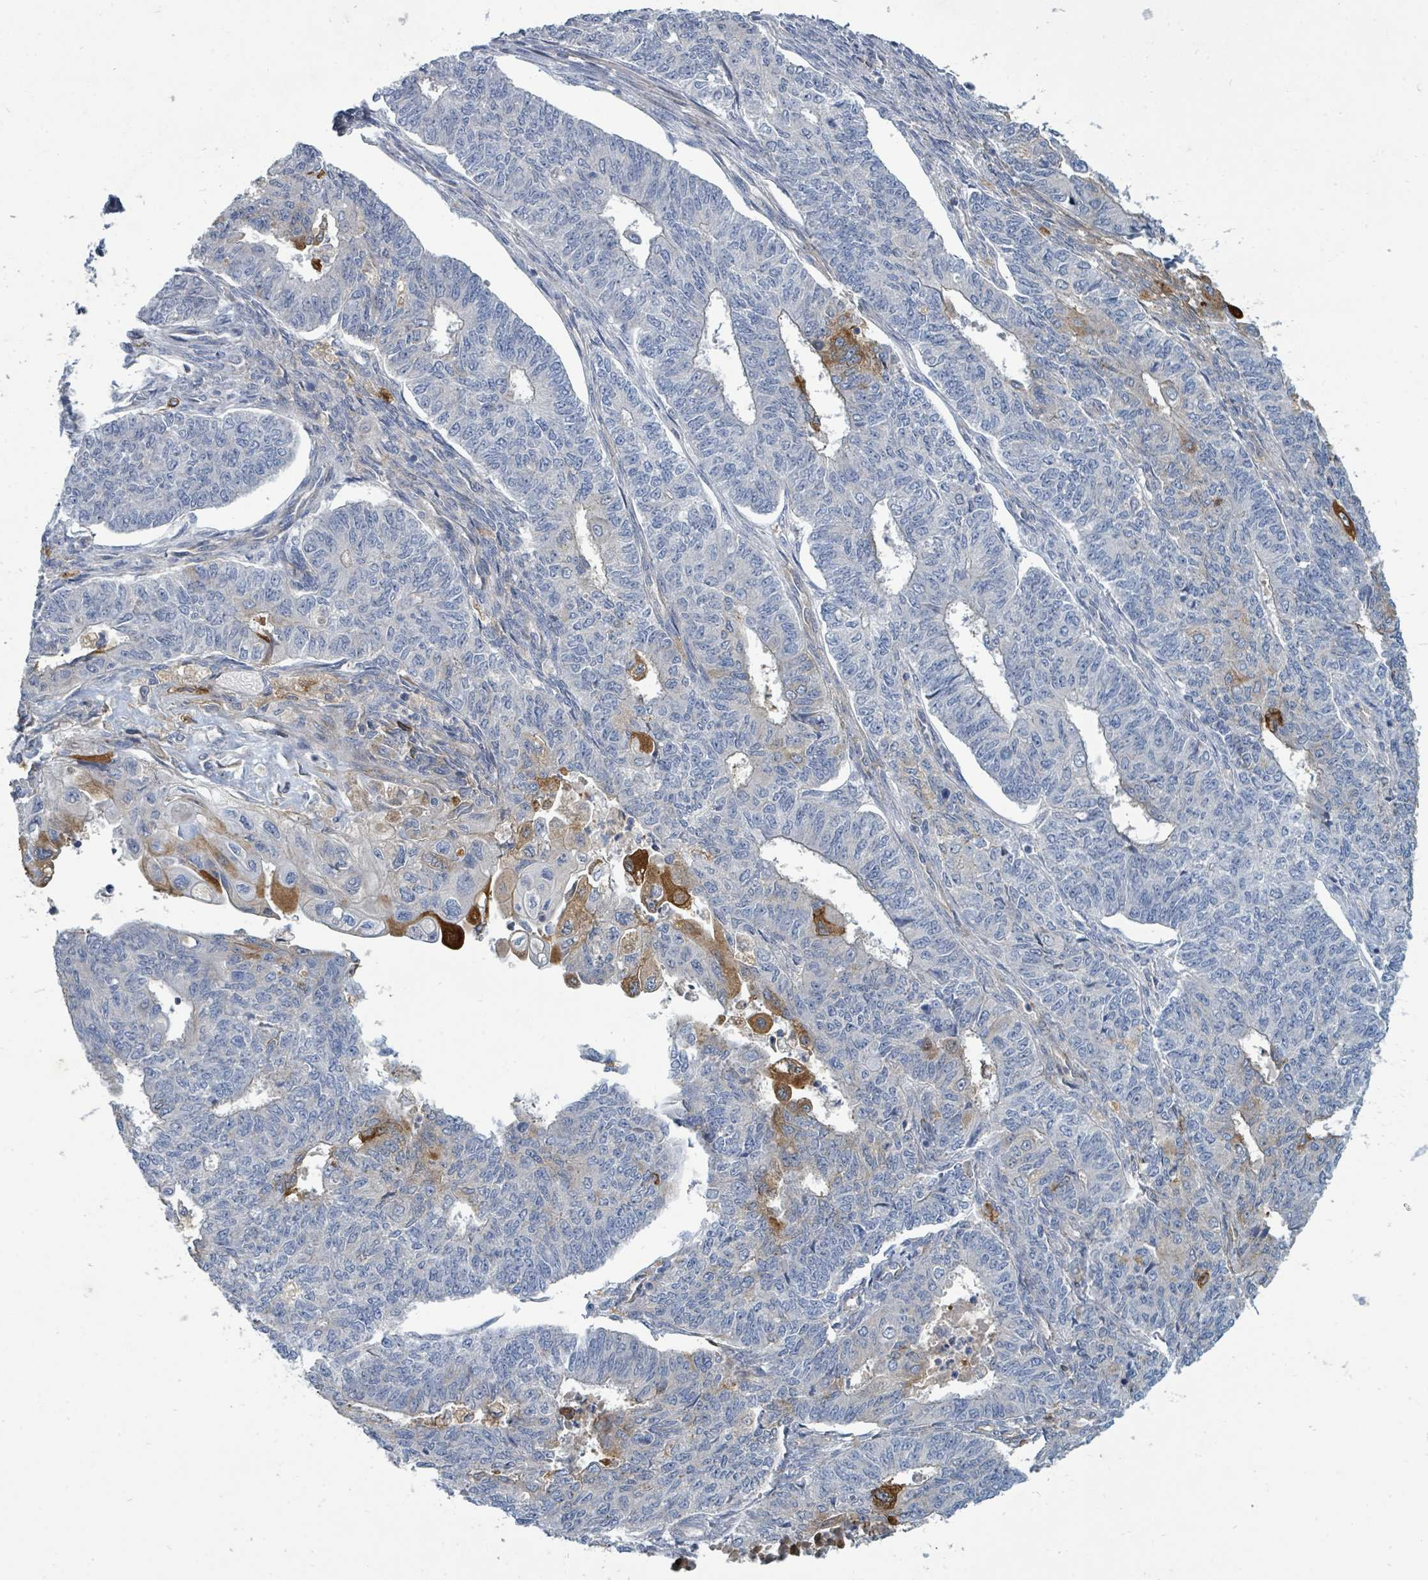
{"staining": {"intensity": "strong", "quantity": "<25%", "location": "cytoplasmic/membranous"}, "tissue": "endometrial cancer", "cell_type": "Tumor cells", "image_type": "cancer", "snomed": [{"axis": "morphology", "description": "Adenocarcinoma, NOS"}, {"axis": "topography", "description": "Endometrium"}], "caption": "DAB immunohistochemical staining of endometrial cancer shows strong cytoplasmic/membranous protein expression in about <25% of tumor cells. The staining is performed using DAB (3,3'-diaminobenzidine) brown chromogen to label protein expression. The nuclei are counter-stained blue using hematoxylin.", "gene": "IFIT1", "patient": {"sex": "female", "age": 32}}